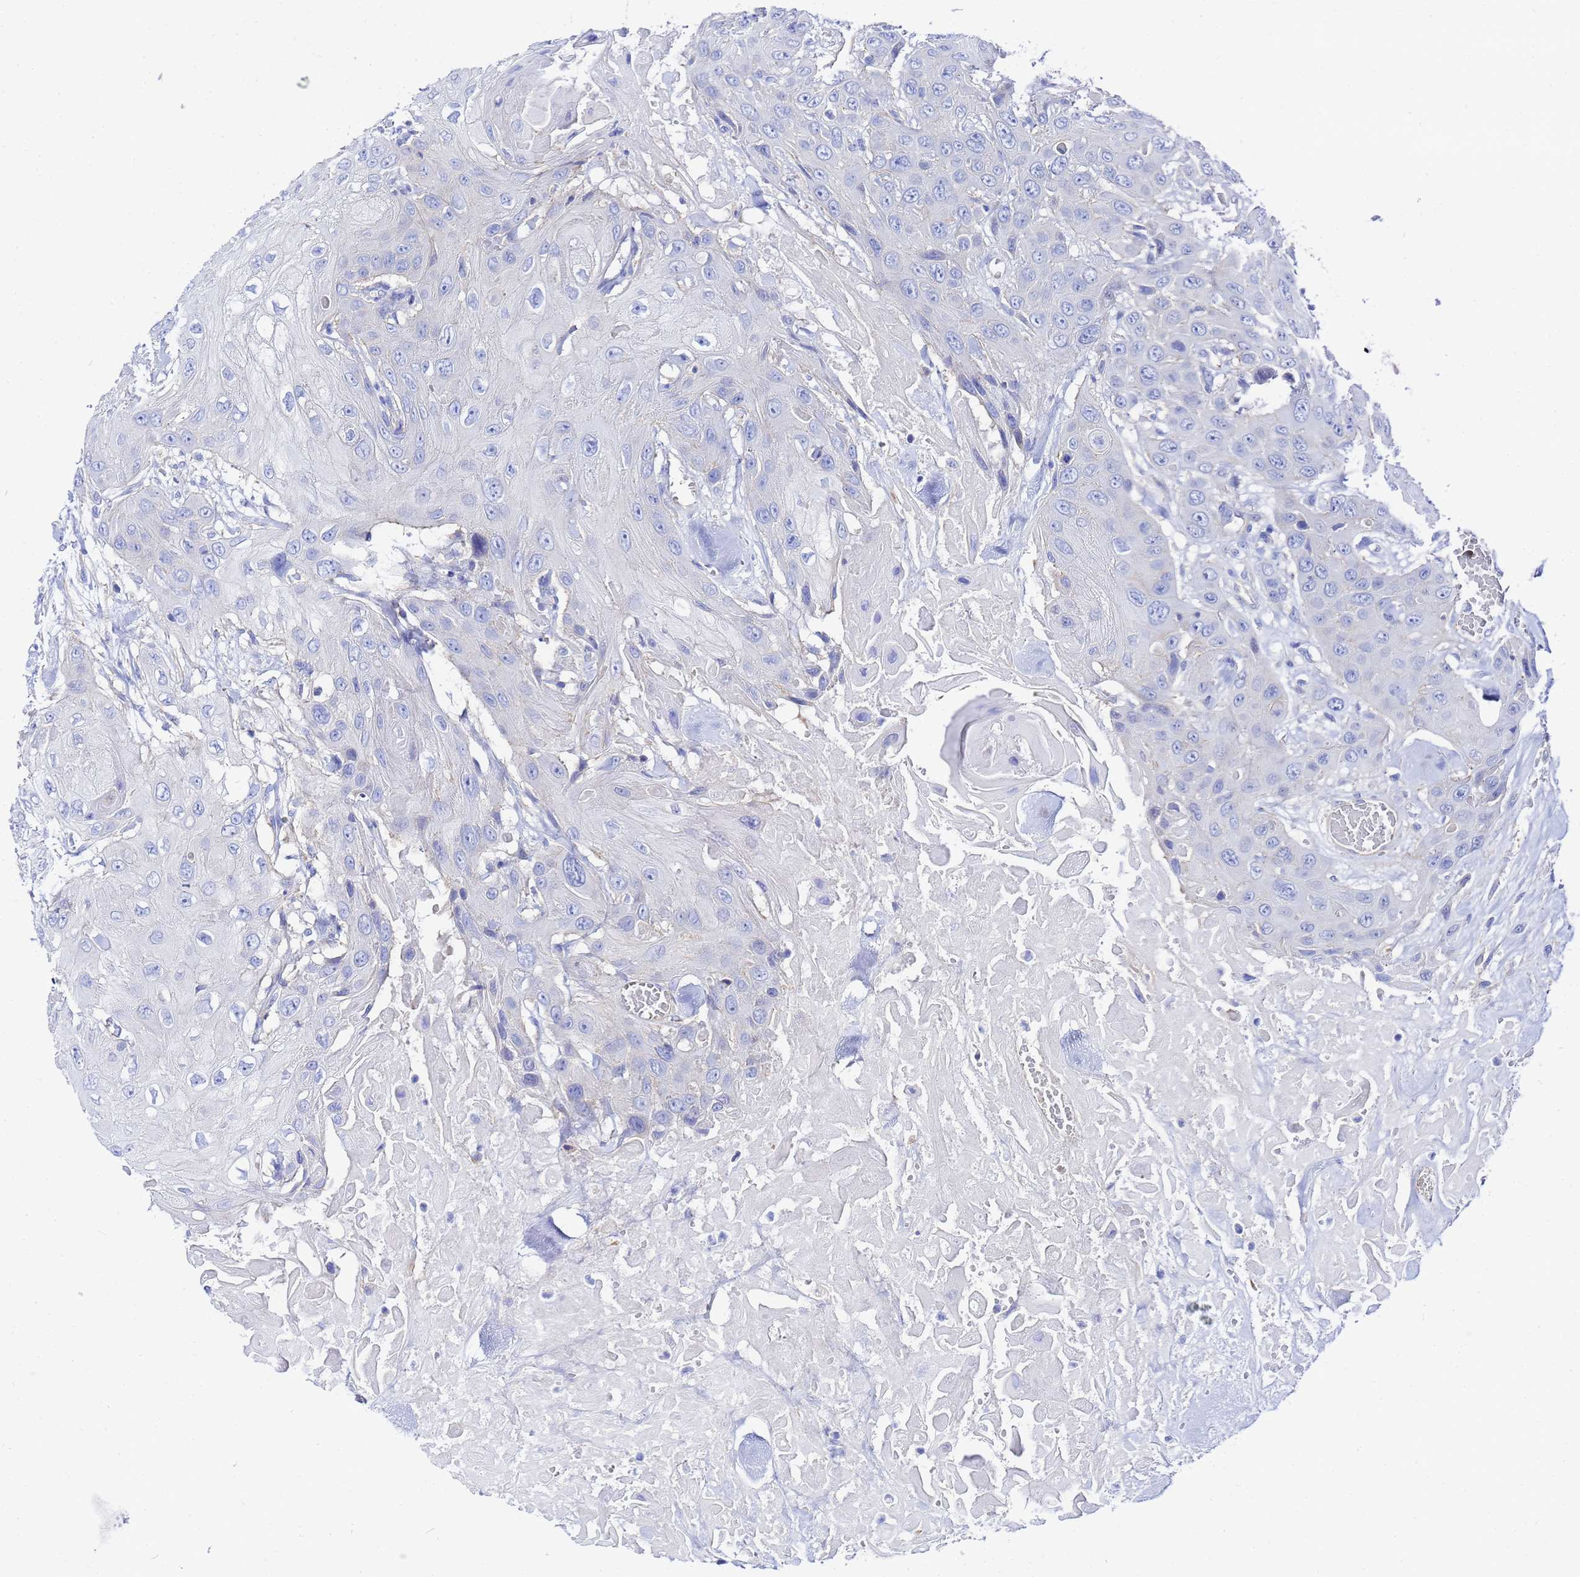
{"staining": {"intensity": "negative", "quantity": "none", "location": "none"}, "tissue": "head and neck cancer", "cell_type": "Tumor cells", "image_type": "cancer", "snomed": [{"axis": "morphology", "description": "Squamous cell carcinoma, NOS"}, {"axis": "topography", "description": "Head-Neck"}], "caption": "This is an IHC histopathology image of human head and neck squamous cell carcinoma. There is no expression in tumor cells.", "gene": "RAB39B", "patient": {"sex": "male", "age": 81}}